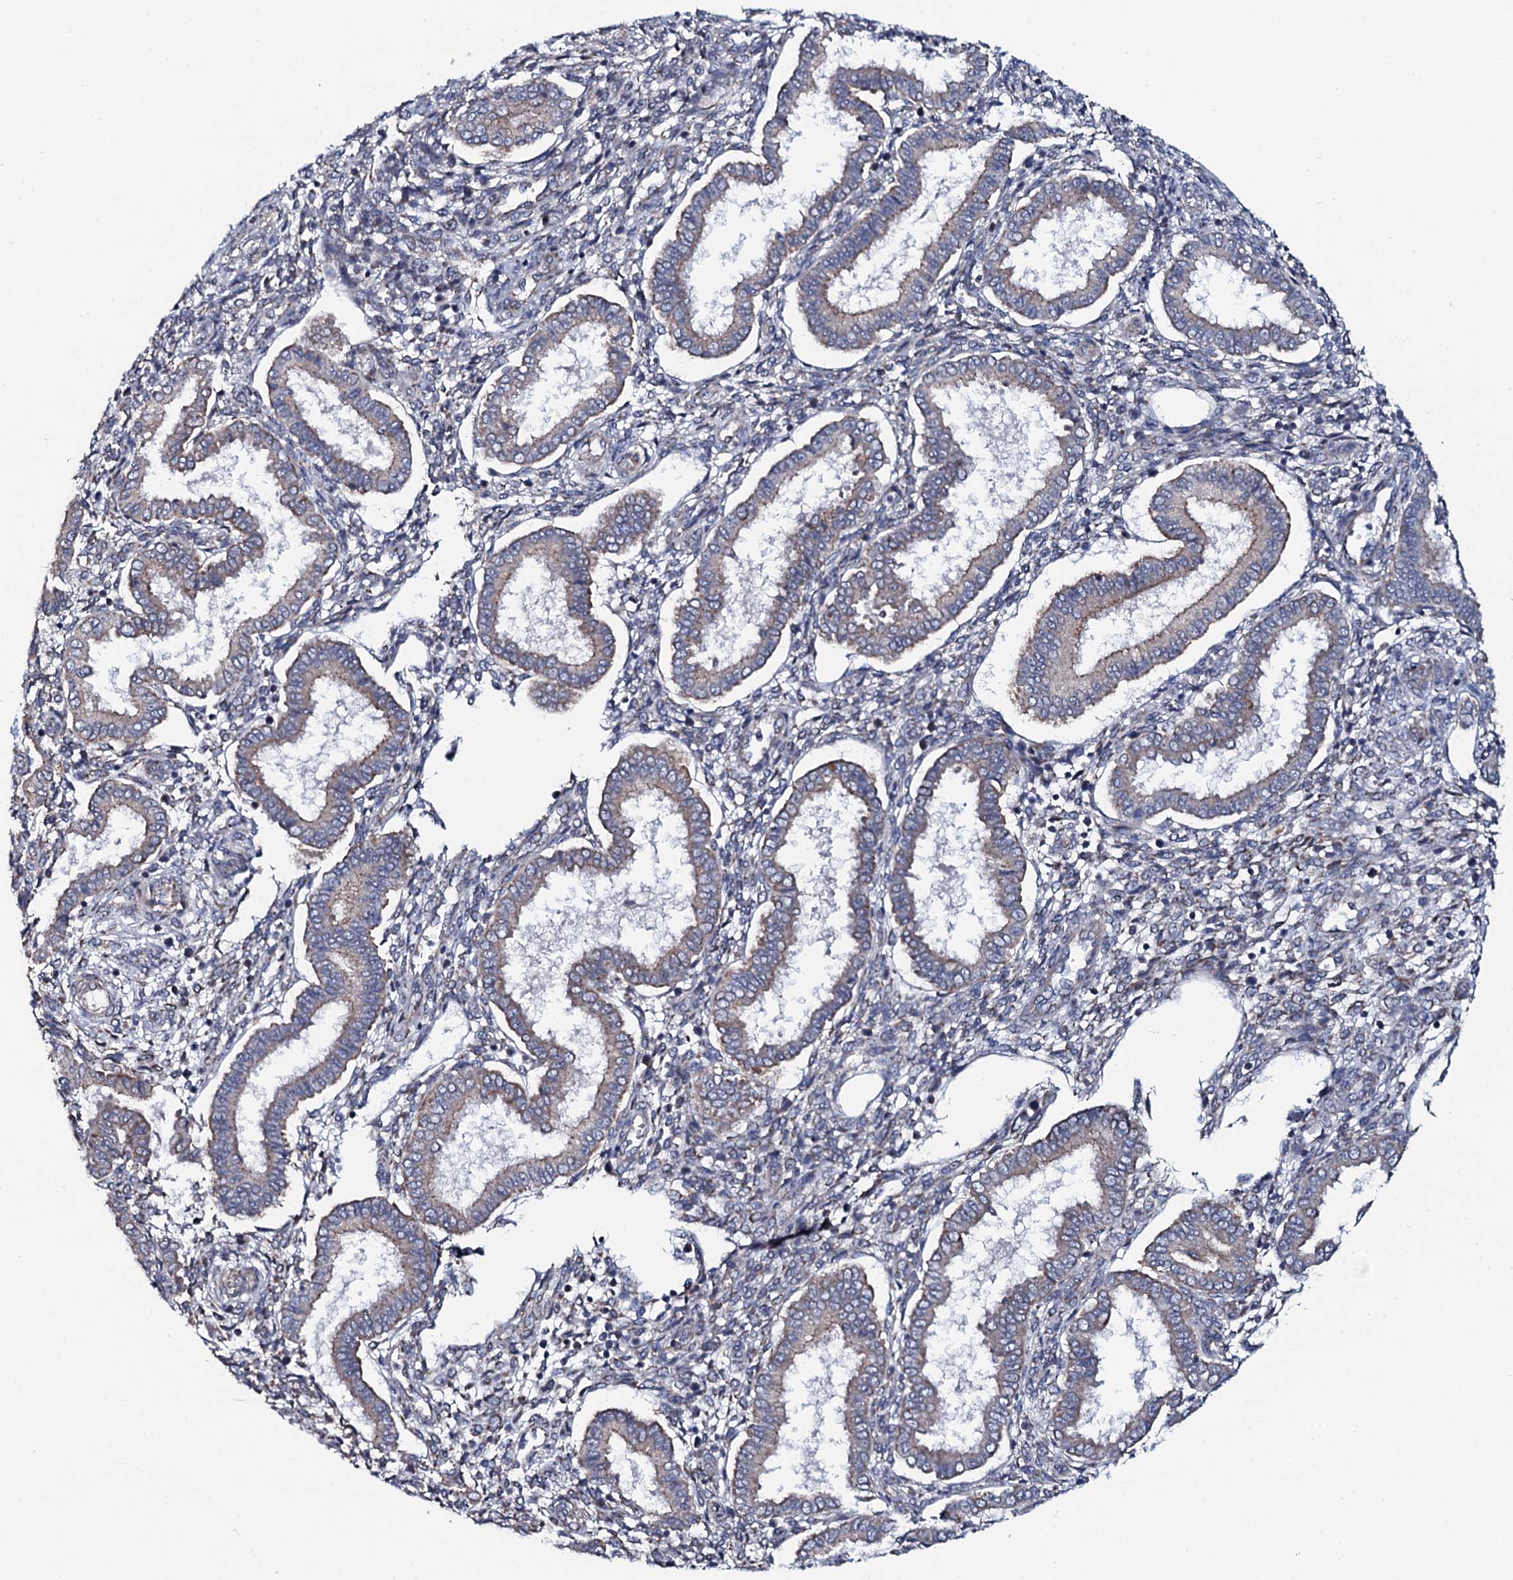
{"staining": {"intensity": "negative", "quantity": "none", "location": "none"}, "tissue": "endometrium", "cell_type": "Cells in endometrial stroma", "image_type": "normal", "snomed": [{"axis": "morphology", "description": "Normal tissue, NOS"}, {"axis": "topography", "description": "Endometrium"}], "caption": "Immunohistochemical staining of benign human endometrium displays no significant expression in cells in endometrial stroma. Nuclei are stained in blue.", "gene": "KCTD4", "patient": {"sex": "female", "age": 24}}